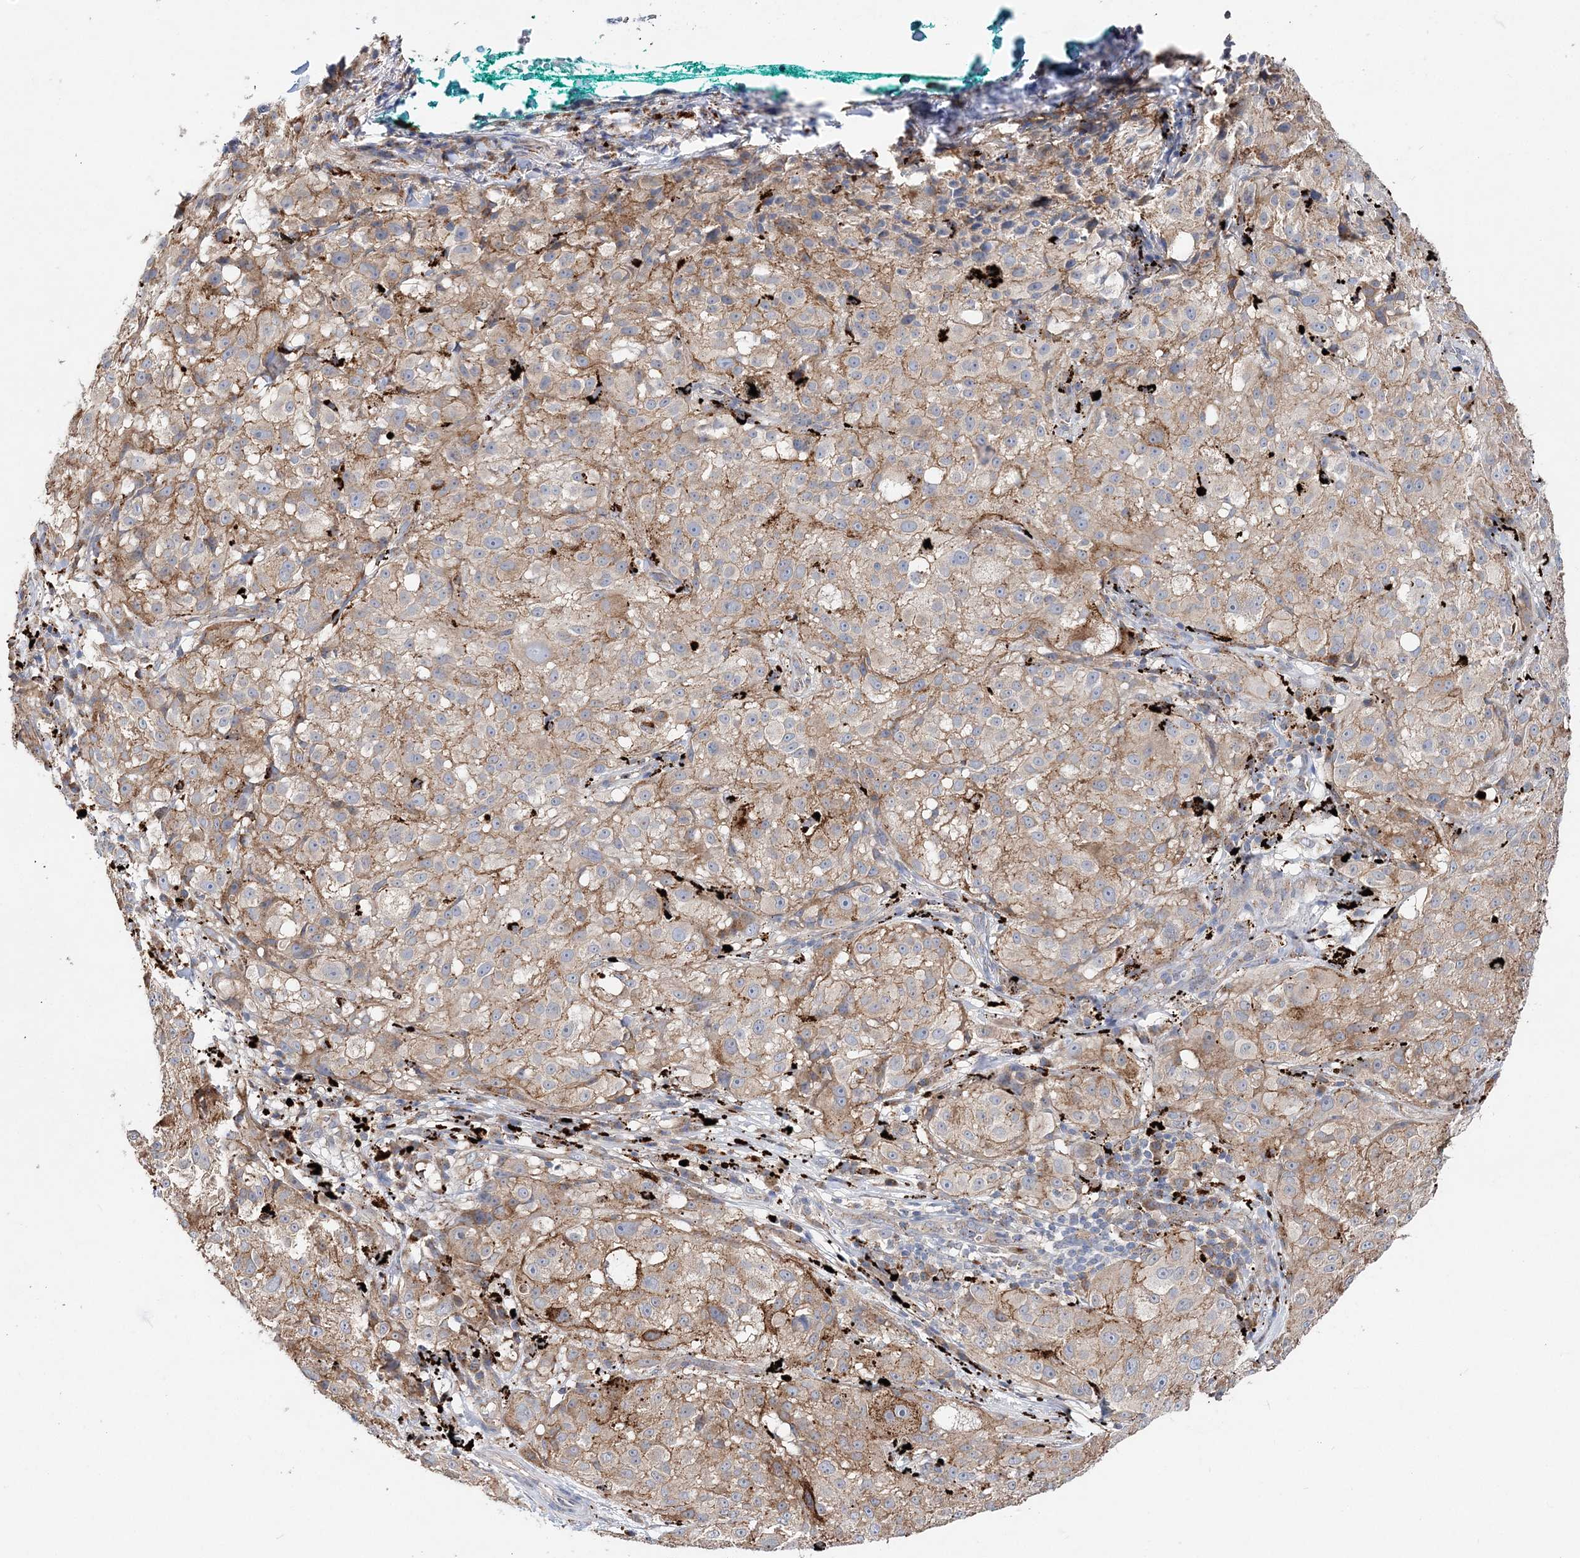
{"staining": {"intensity": "weak", "quantity": "25%-75%", "location": "cytoplasmic/membranous"}, "tissue": "melanoma", "cell_type": "Tumor cells", "image_type": "cancer", "snomed": [{"axis": "morphology", "description": "Necrosis, NOS"}, {"axis": "morphology", "description": "Malignant melanoma, NOS"}, {"axis": "topography", "description": "Skin"}], "caption": "Protein expression analysis of human melanoma reveals weak cytoplasmic/membranous expression in about 25%-75% of tumor cells.", "gene": "C3orf38", "patient": {"sex": "female", "age": 87}}